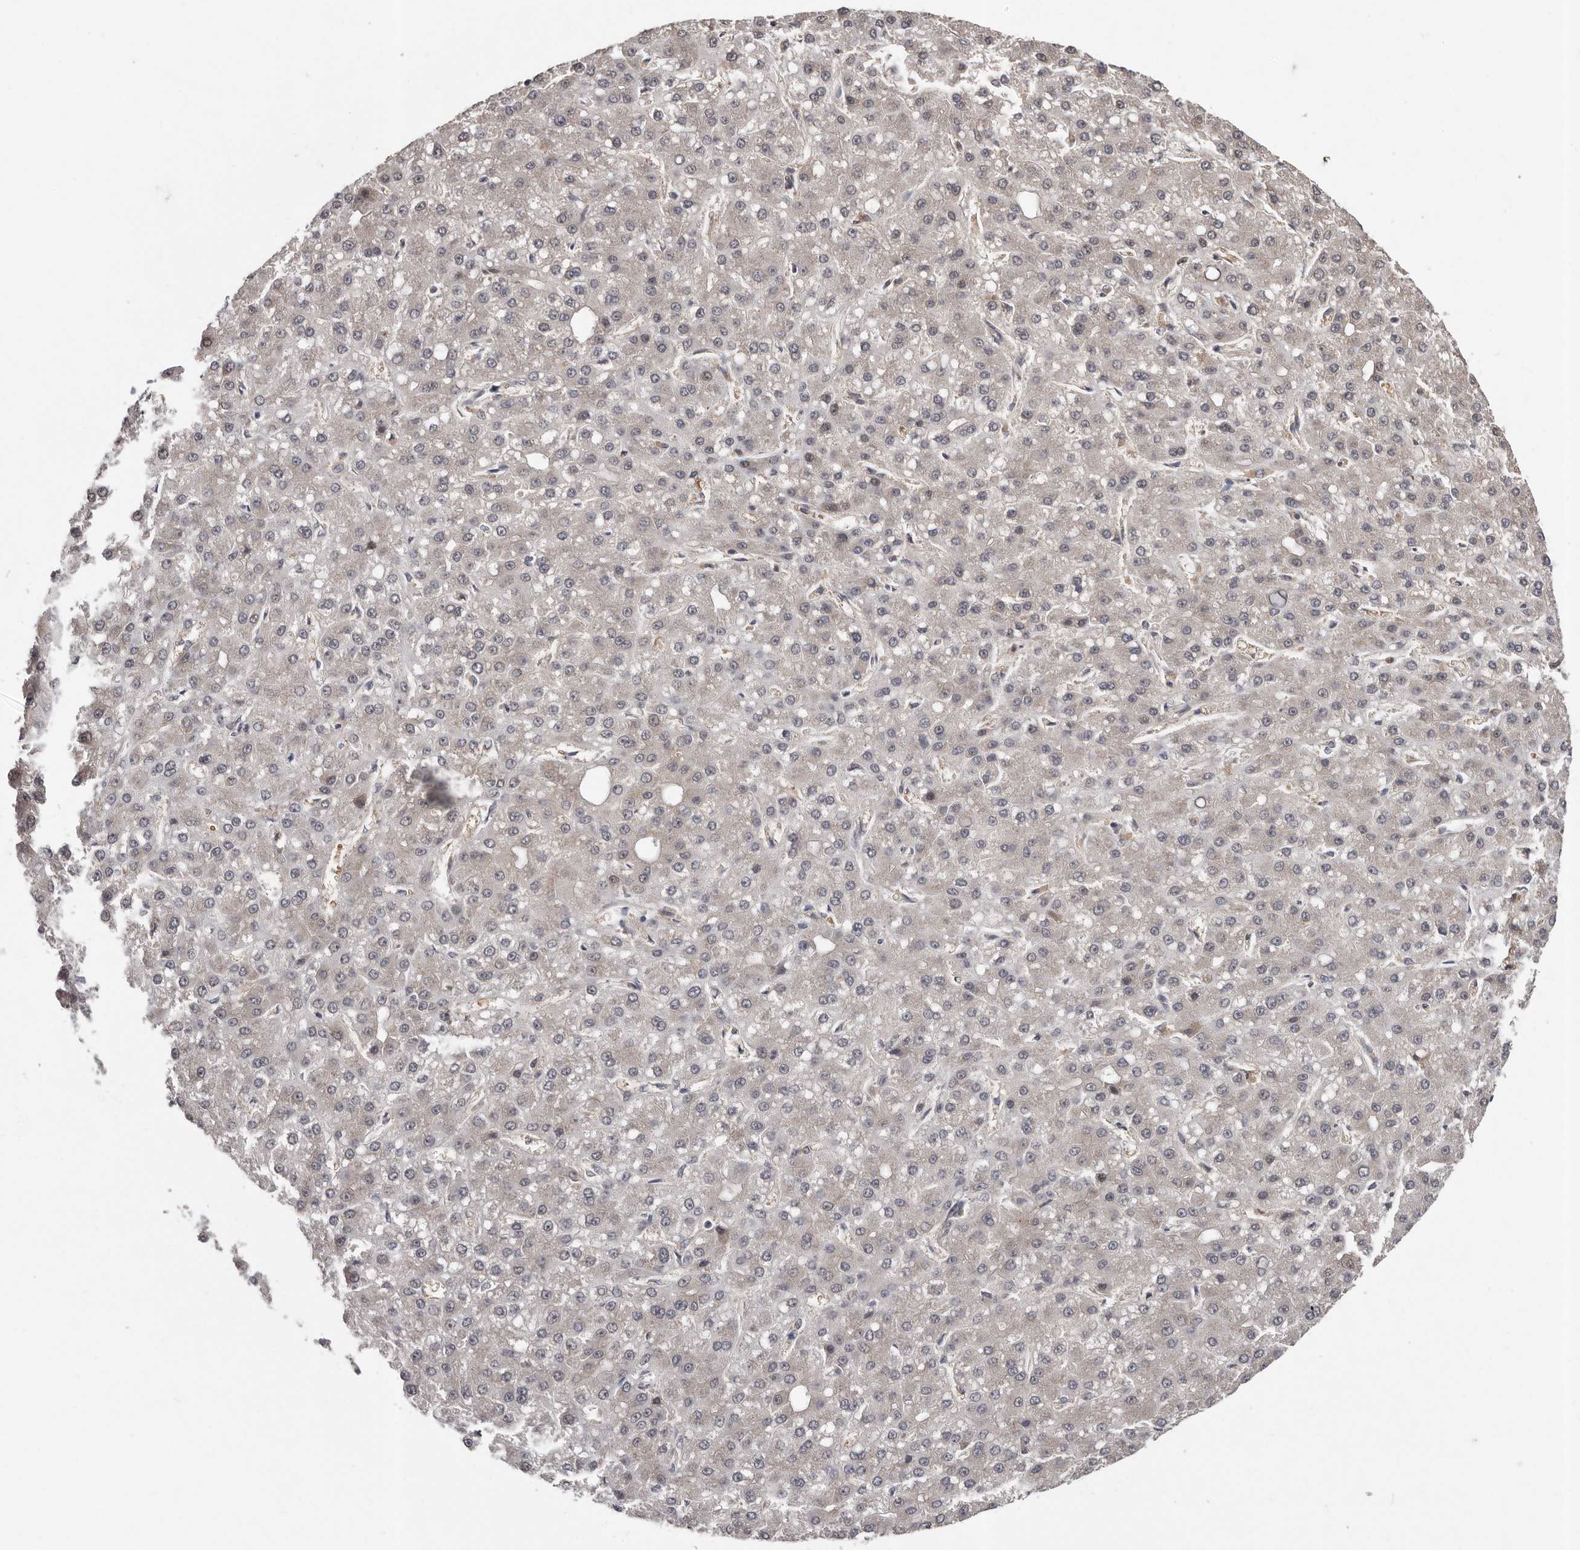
{"staining": {"intensity": "weak", "quantity": "25%-75%", "location": "cytoplasmic/membranous"}, "tissue": "liver cancer", "cell_type": "Tumor cells", "image_type": "cancer", "snomed": [{"axis": "morphology", "description": "Carcinoma, Hepatocellular, NOS"}, {"axis": "topography", "description": "Liver"}], "caption": "Protein staining shows weak cytoplasmic/membranous expression in approximately 25%-75% of tumor cells in hepatocellular carcinoma (liver).", "gene": "RALGPS2", "patient": {"sex": "male", "age": 67}}